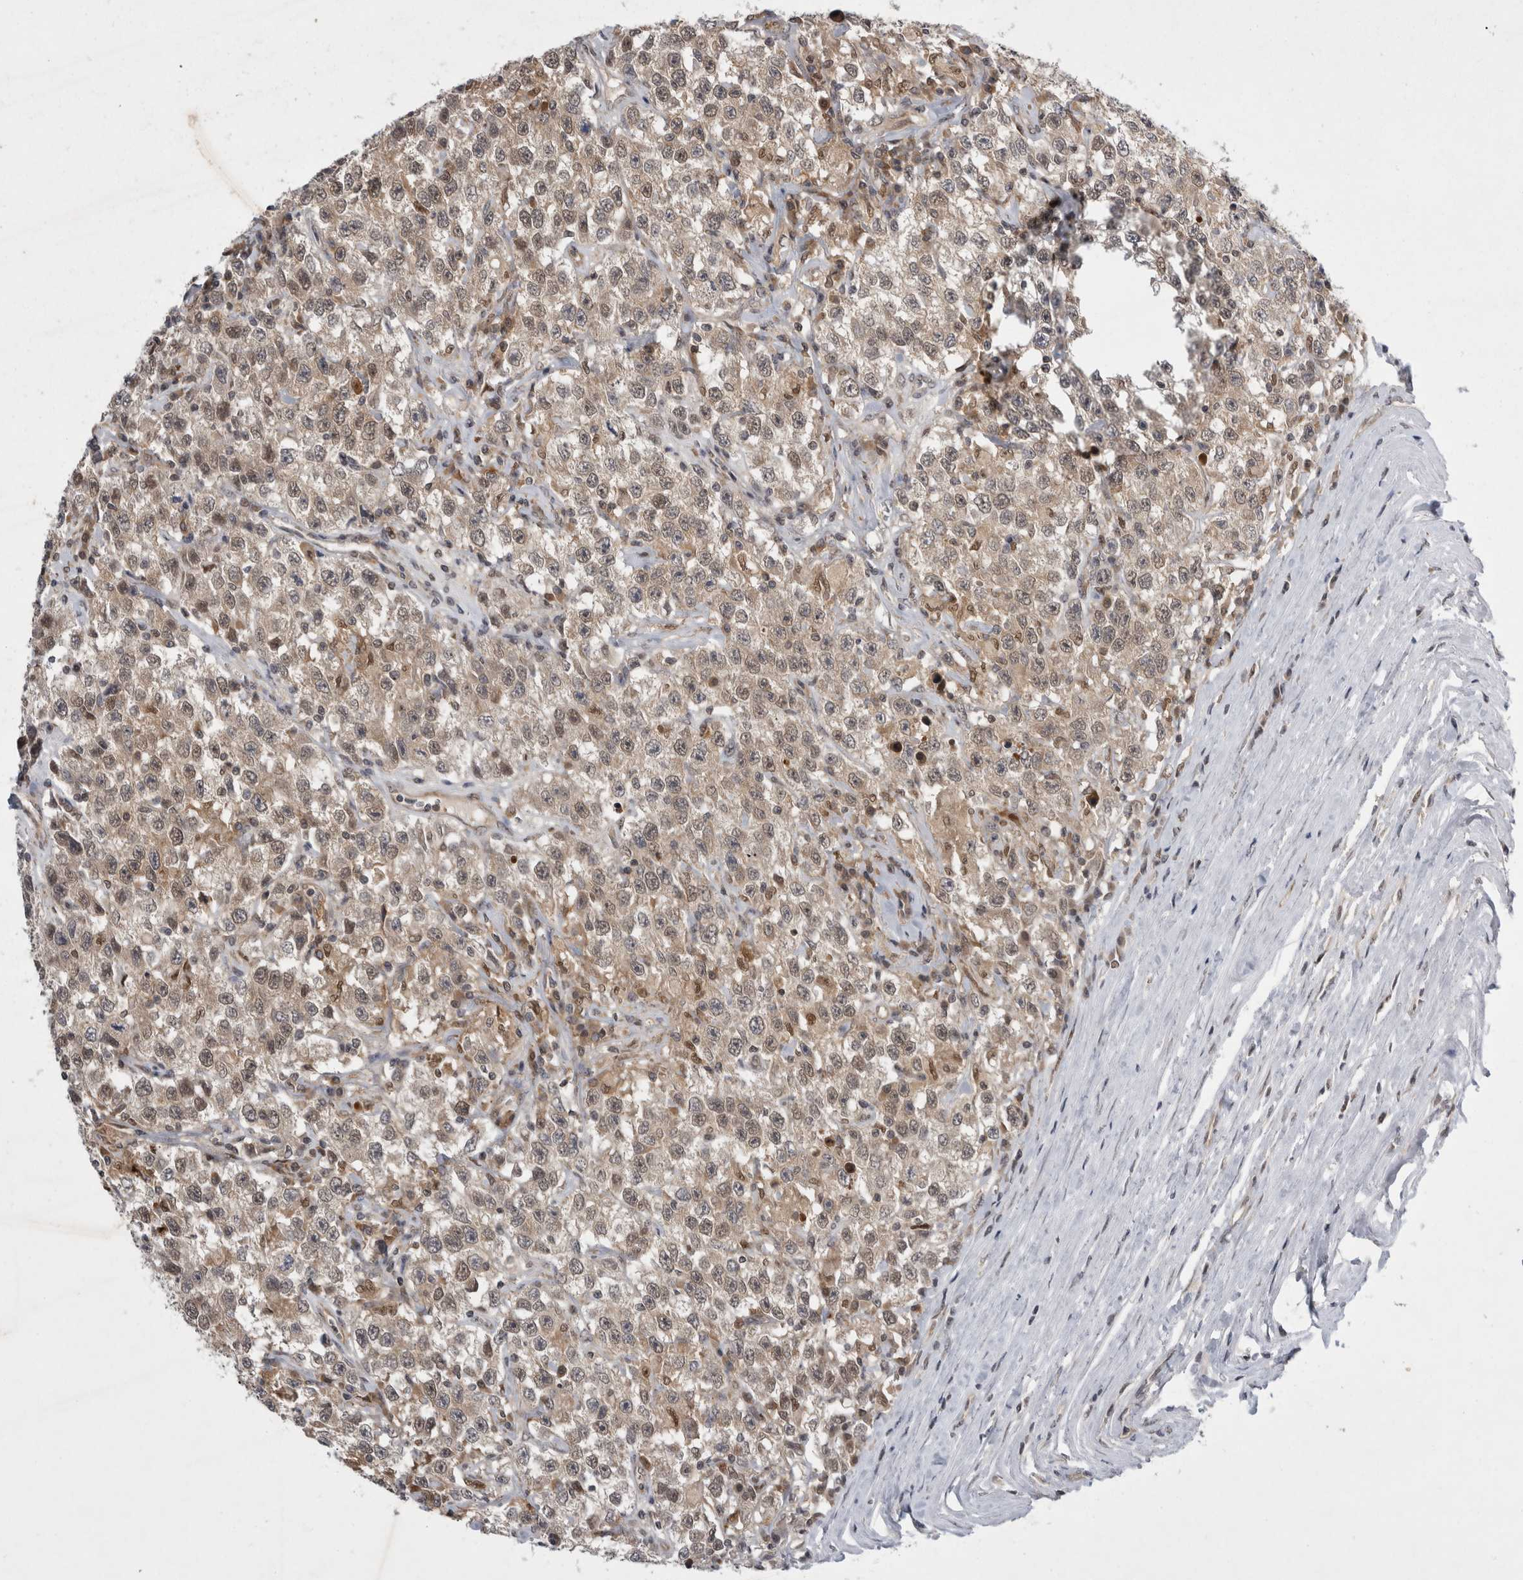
{"staining": {"intensity": "weak", "quantity": ">75%", "location": "cytoplasmic/membranous,nuclear"}, "tissue": "testis cancer", "cell_type": "Tumor cells", "image_type": "cancer", "snomed": [{"axis": "morphology", "description": "Seminoma, NOS"}, {"axis": "topography", "description": "Testis"}], "caption": "Immunohistochemical staining of human testis cancer shows low levels of weak cytoplasmic/membranous and nuclear positivity in about >75% of tumor cells. Immunohistochemistry (ihc) stains the protein of interest in brown and the nuclei are stained blue.", "gene": "PSMB2", "patient": {"sex": "male", "age": 41}}